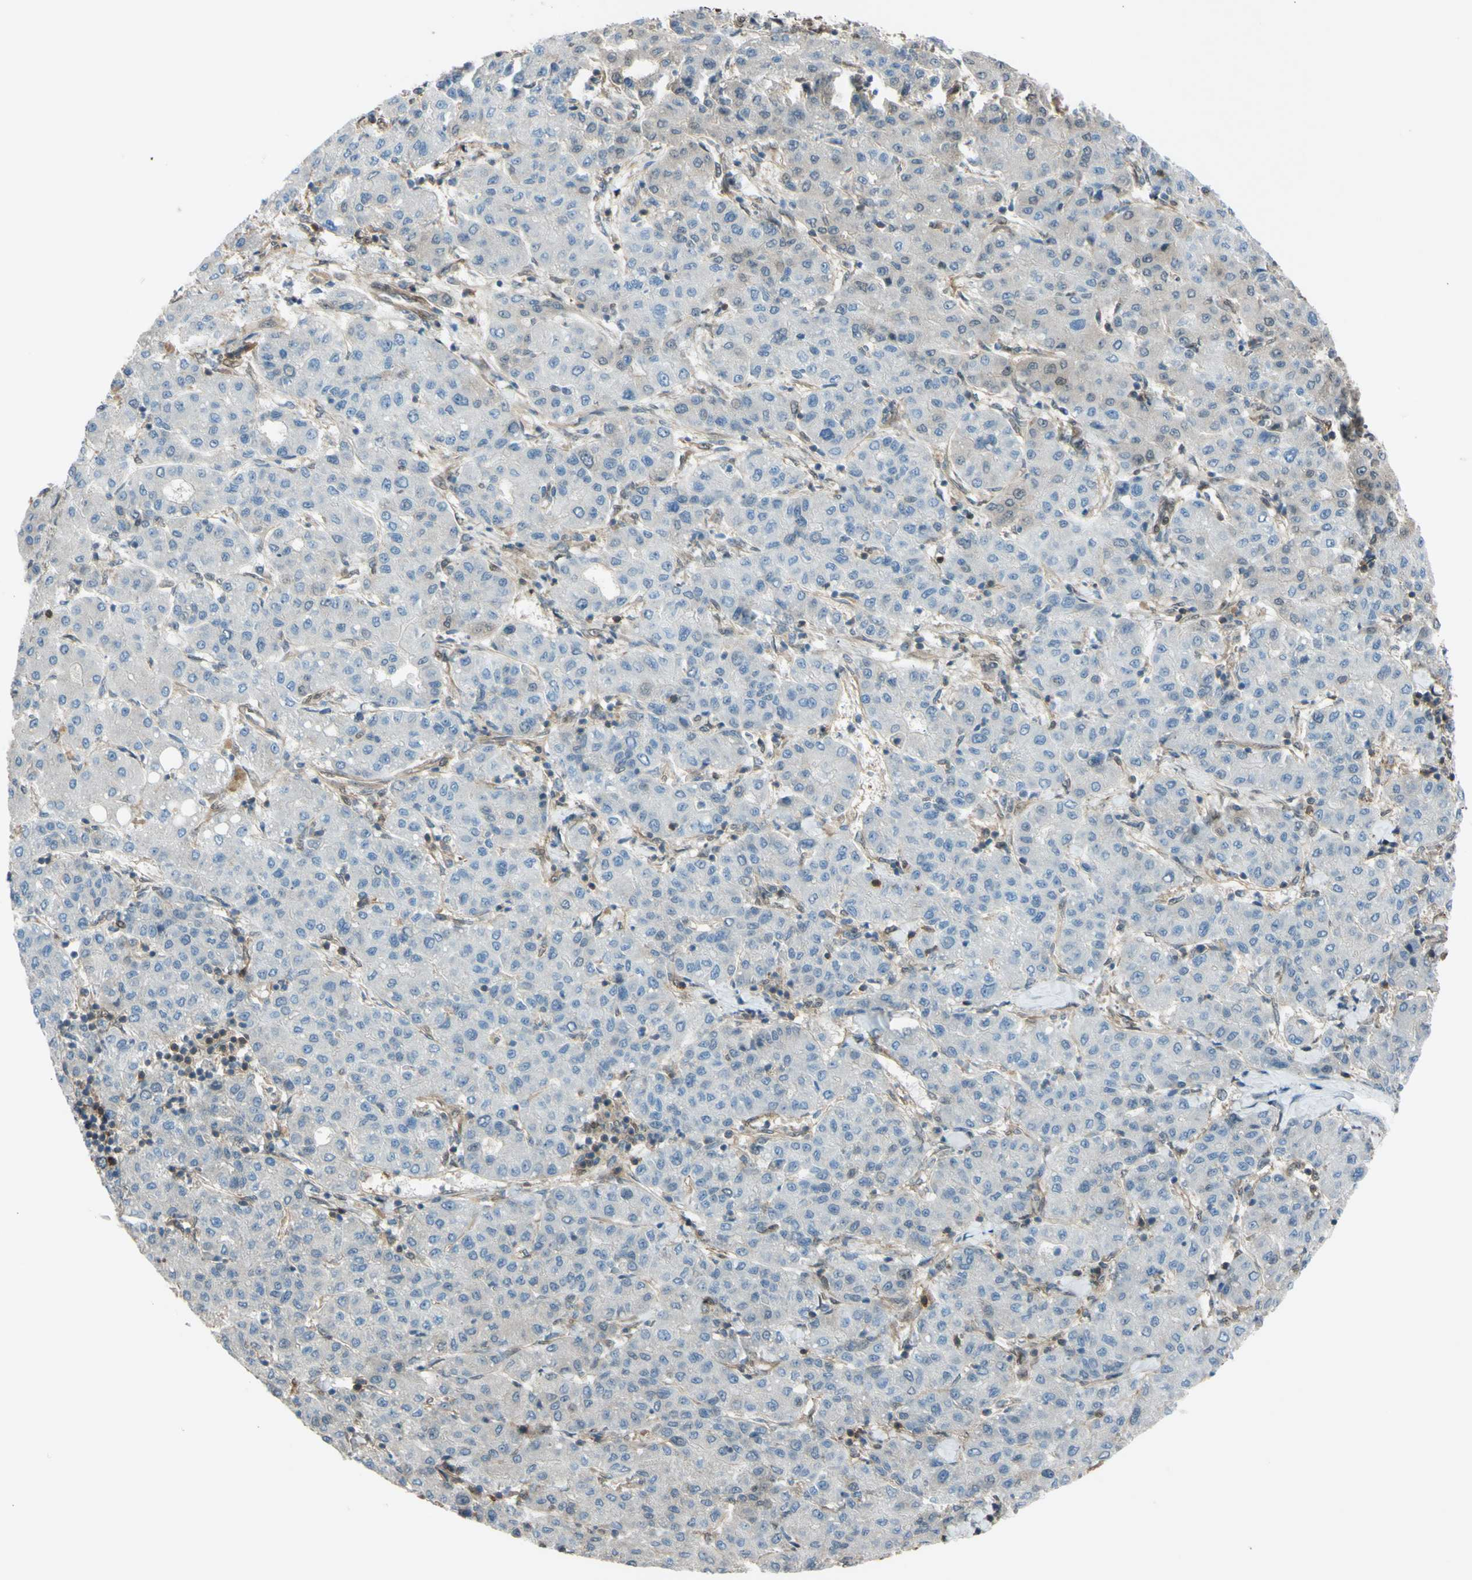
{"staining": {"intensity": "negative", "quantity": "none", "location": "none"}, "tissue": "liver cancer", "cell_type": "Tumor cells", "image_type": "cancer", "snomed": [{"axis": "morphology", "description": "Carcinoma, Hepatocellular, NOS"}, {"axis": "topography", "description": "Liver"}], "caption": "Immunohistochemical staining of liver cancer reveals no significant positivity in tumor cells.", "gene": "YWHAQ", "patient": {"sex": "male", "age": 65}}